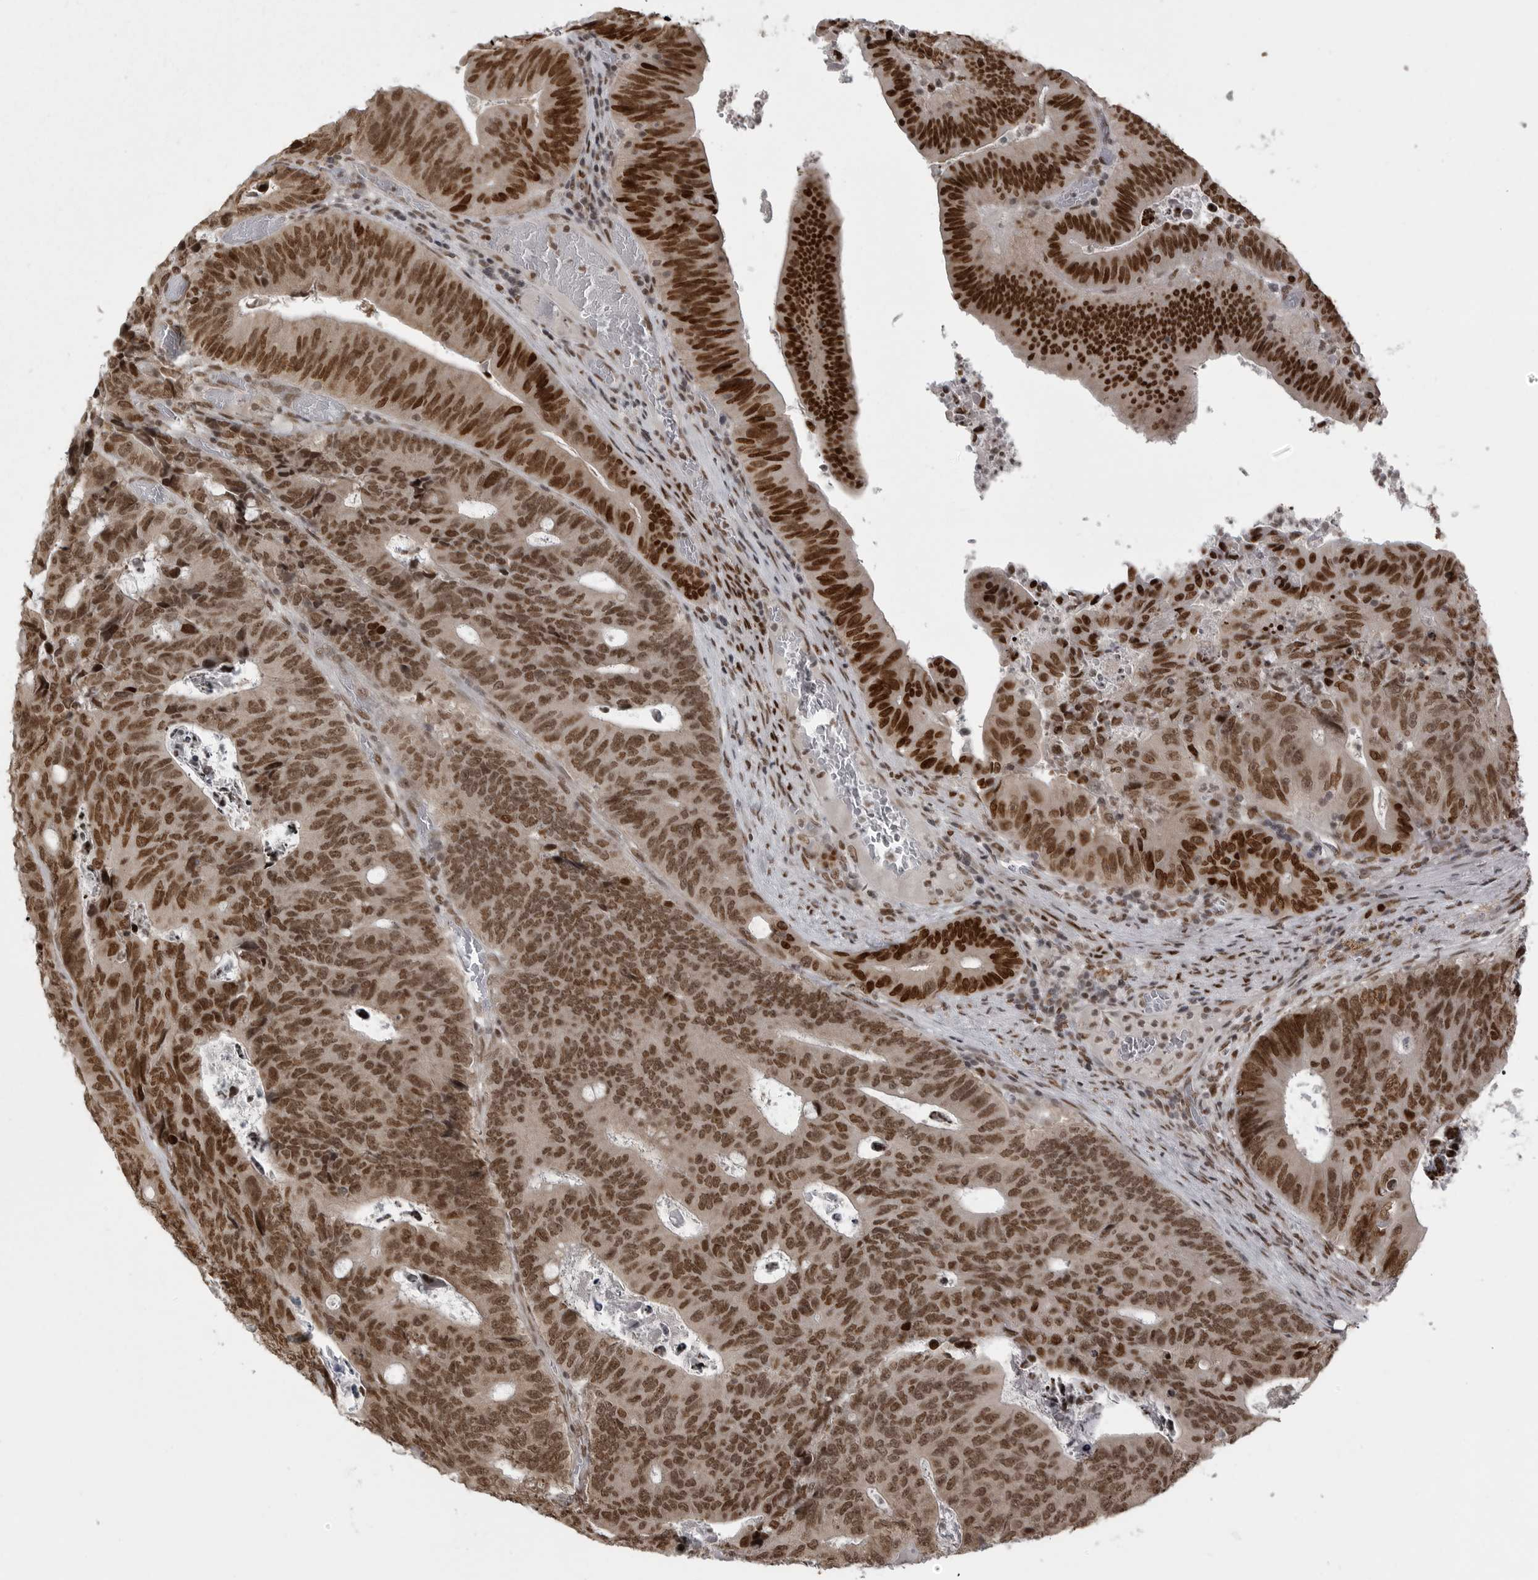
{"staining": {"intensity": "strong", "quantity": "25%-75%", "location": "nuclear"}, "tissue": "colorectal cancer", "cell_type": "Tumor cells", "image_type": "cancer", "snomed": [{"axis": "morphology", "description": "Adenocarcinoma, NOS"}, {"axis": "topography", "description": "Colon"}], "caption": "Immunohistochemical staining of human colorectal cancer shows high levels of strong nuclear protein staining in about 25%-75% of tumor cells.", "gene": "YAF2", "patient": {"sex": "male", "age": 87}}